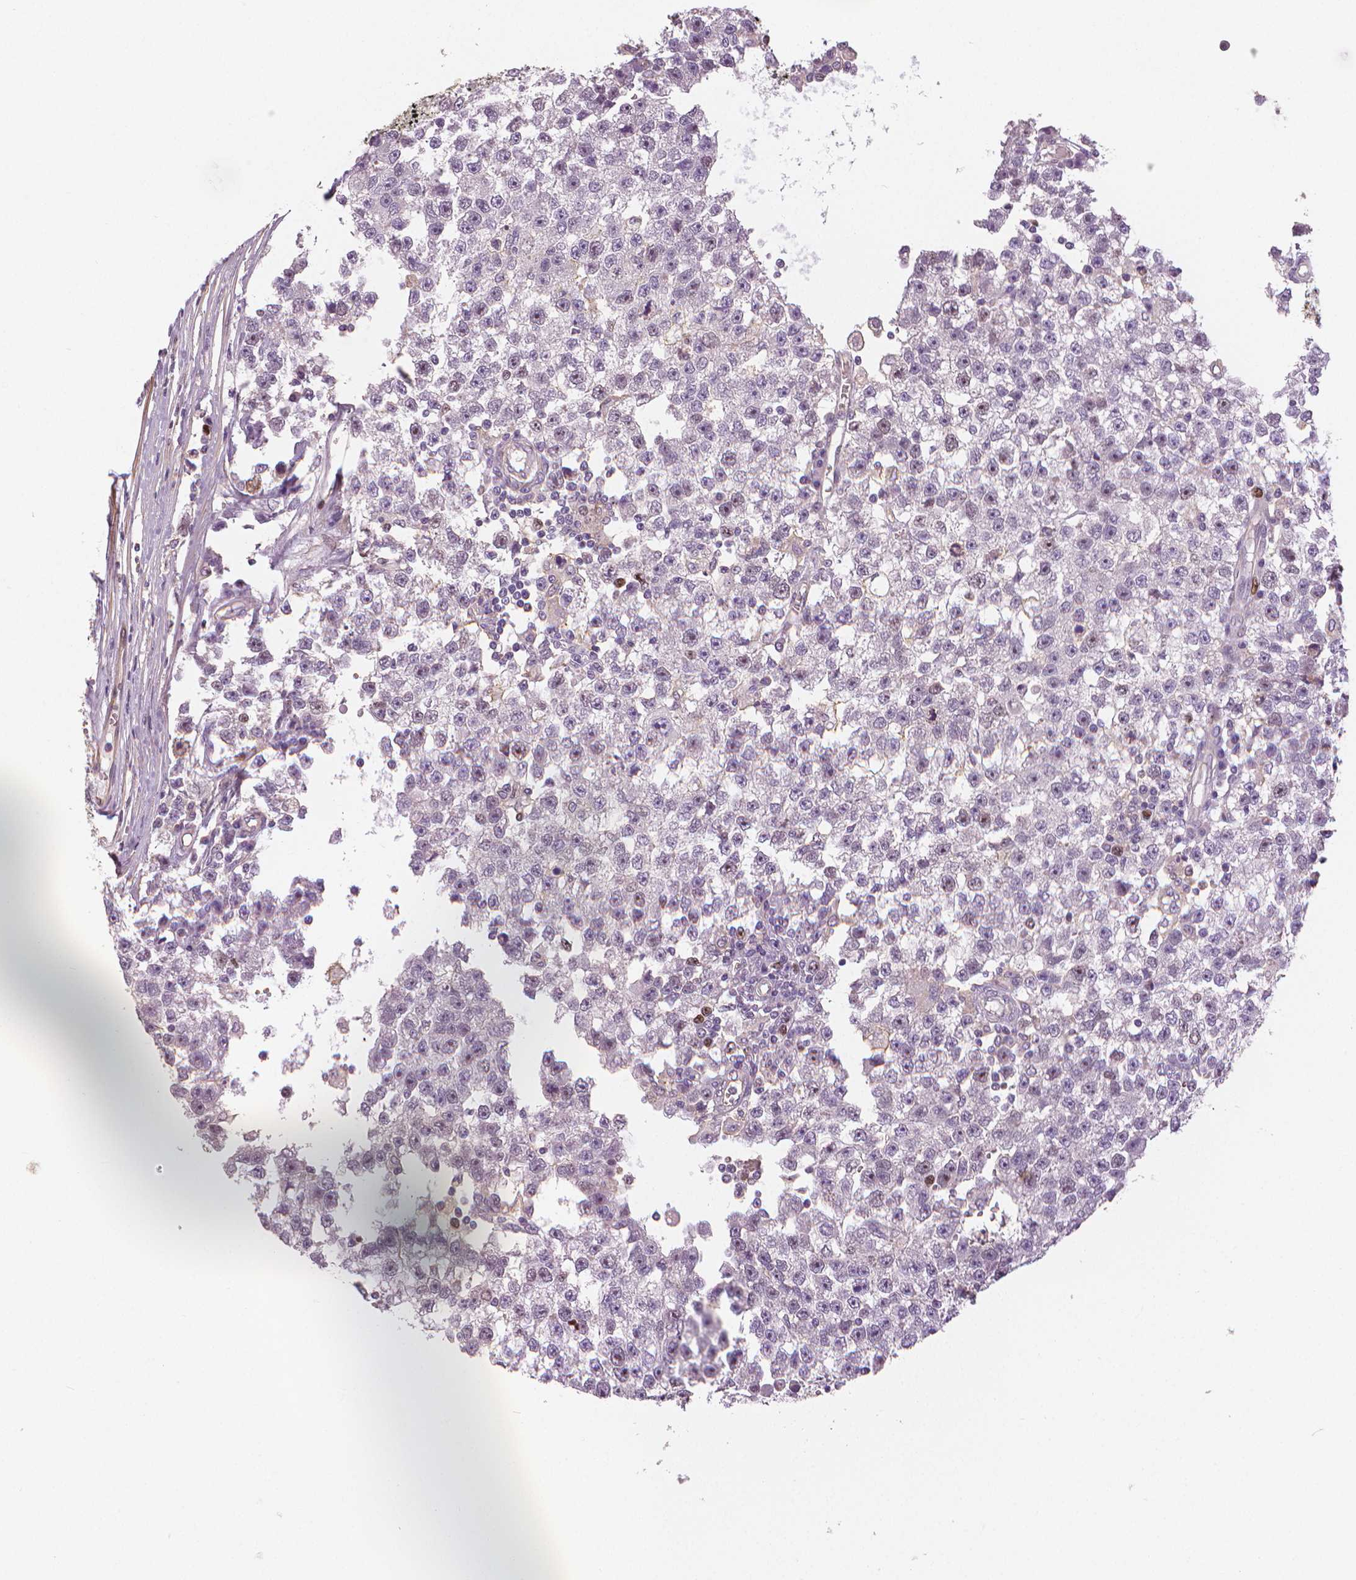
{"staining": {"intensity": "weak", "quantity": "<25%", "location": "nuclear"}, "tissue": "testis cancer", "cell_type": "Tumor cells", "image_type": "cancer", "snomed": [{"axis": "morphology", "description": "Seminoma, NOS"}, {"axis": "topography", "description": "Testis"}], "caption": "Immunohistochemical staining of testis cancer (seminoma) reveals no significant staining in tumor cells.", "gene": "MKI67", "patient": {"sex": "male", "age": 34}}